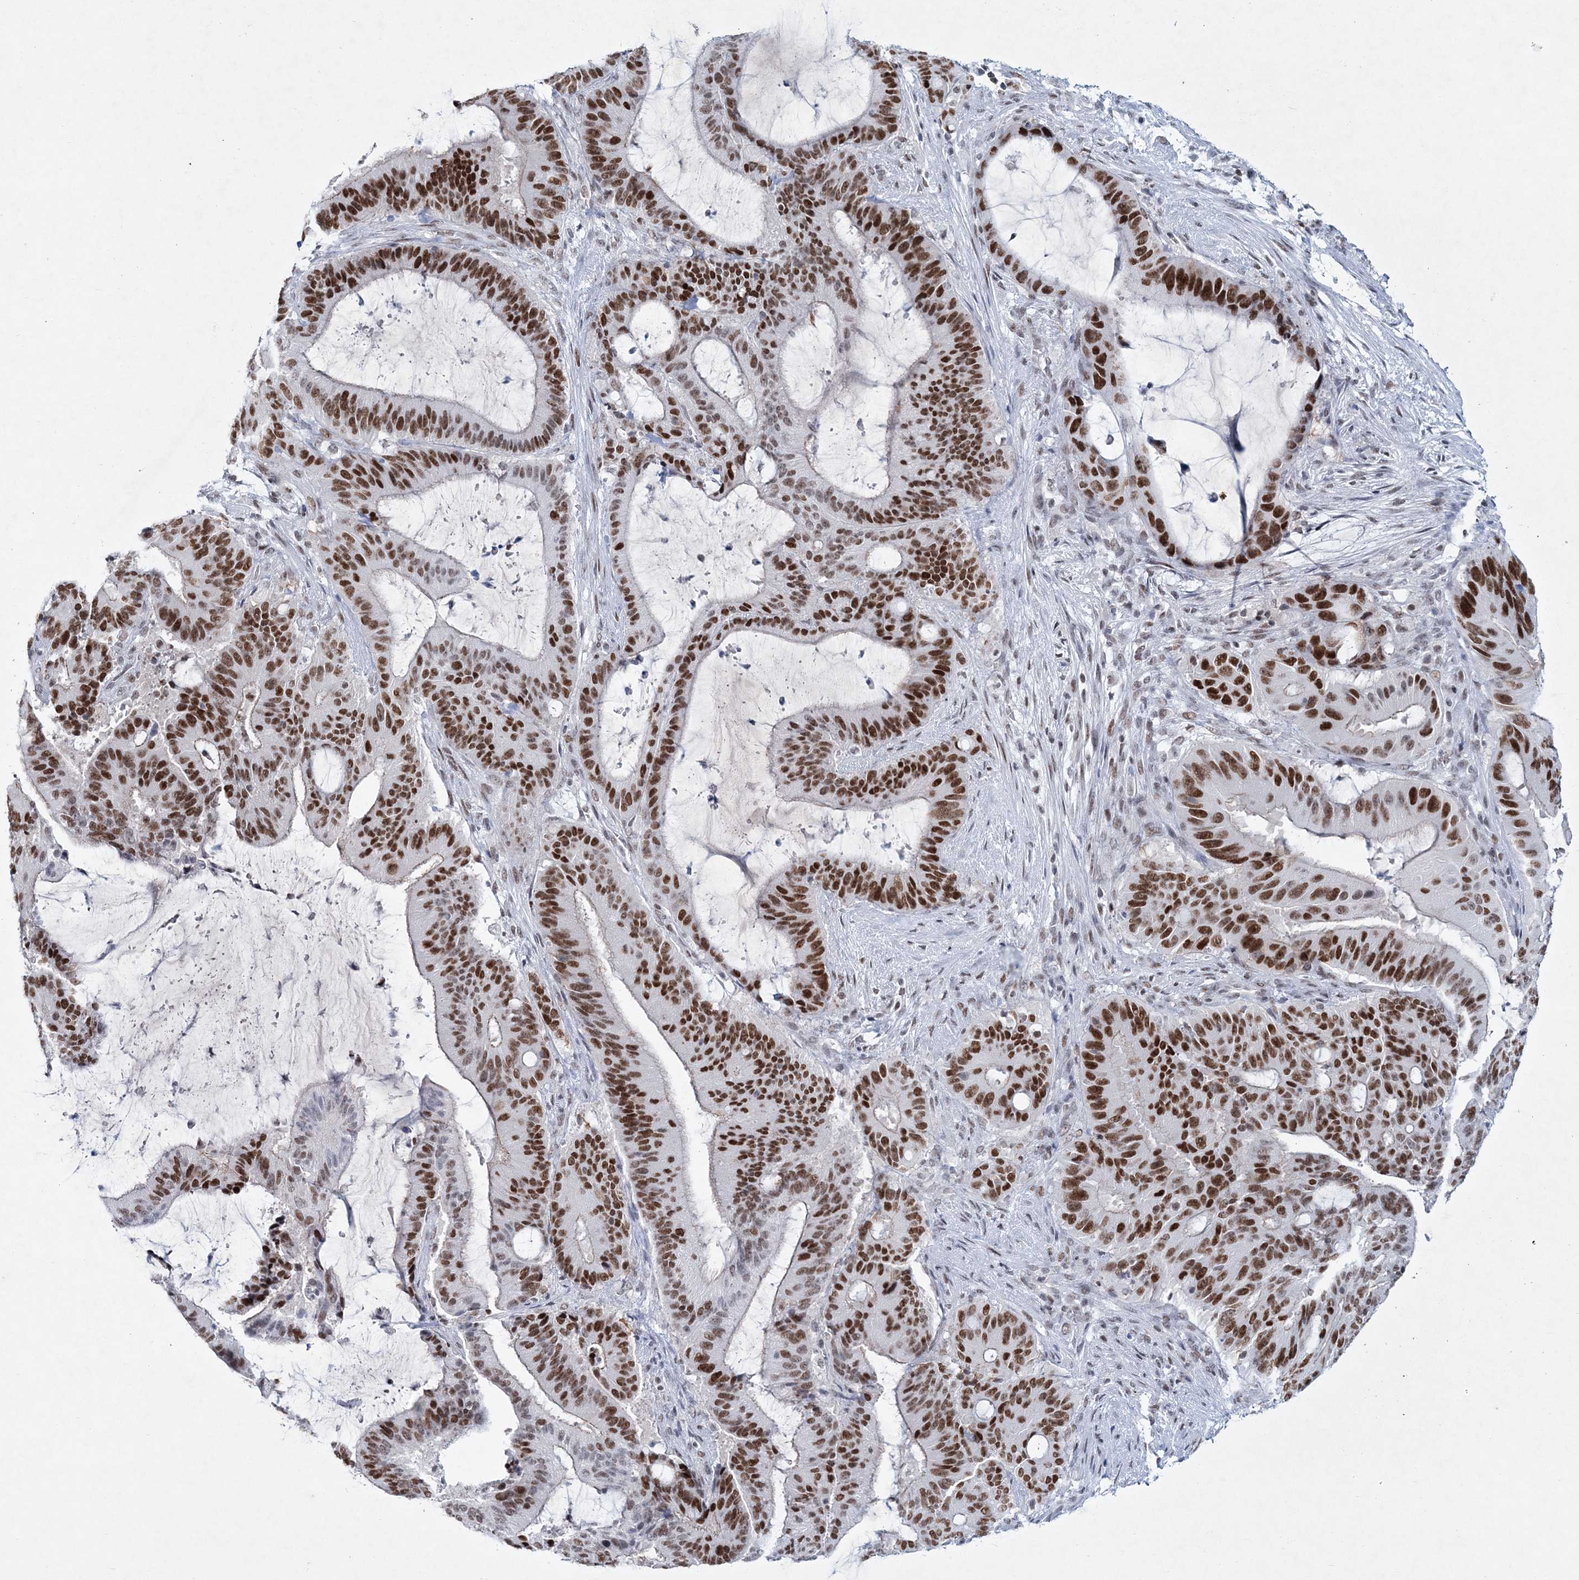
{"staining": {"intensity": "strong", "quantity": ">75%", "location": "nuclear"}, "tissue": "liver cancer", "cell_type": "Tumor cells", "image_type": "cancer", "snomed": [{"axis": "morphology", "description": "Normal tissue, NOS"}, {"axis": "morphology", "description": "Cholangiocarcinoma"}, {"axis": "topography", "description": "Liver"}, {"axis": "topography", "description": "Peripheral nerve tissue"}], "caption": "High-power microscopy captured an IHC histopathology image of liver cancer (cholangiocarcinoma), revealing strong nuclear staining in approximately >75% of tumor cells.", "gene": "LRRFIP2", "patient": {"sex": "female", "age": 73}}